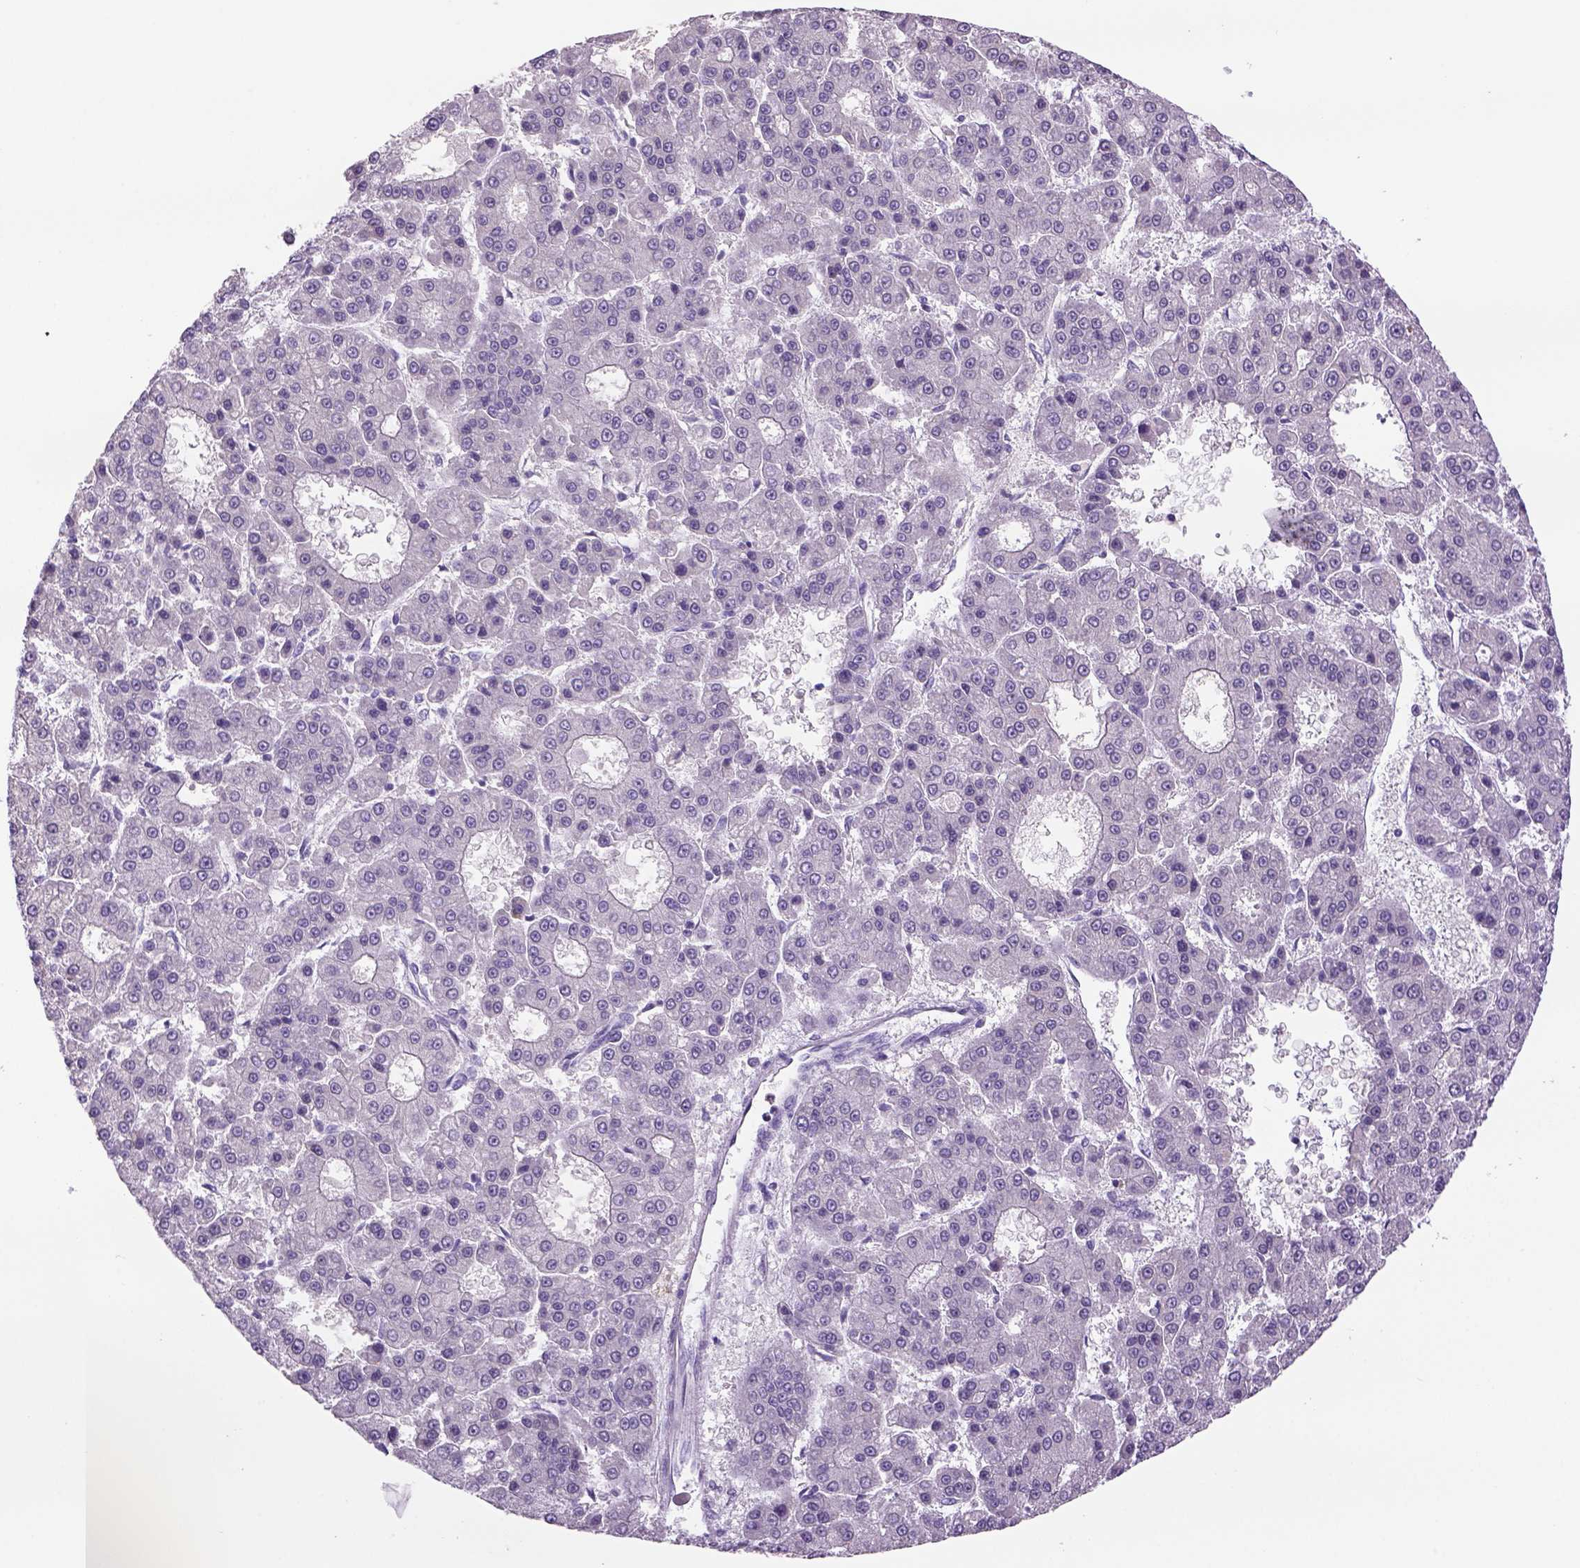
{"staining": {"intensity": "weak", "quantity": "<25%", "location": "cytoplasmic/membranous"}, "tissue": "liver cancer", "cell_type": "Tumor cells", "image_type": "cancer", "snomed": [{"axis": "morphology", "description": "Carcinoma, Hepatocellular, NOS"}, {"axis": "topography", "description": "Liver"}], "caption": "Photomicrograph shows no significant protein staining in tumor cells of liver hepatocellular carcinoma.", "gene": "DBH", "patient": {"sex": "male", "age": 70}}